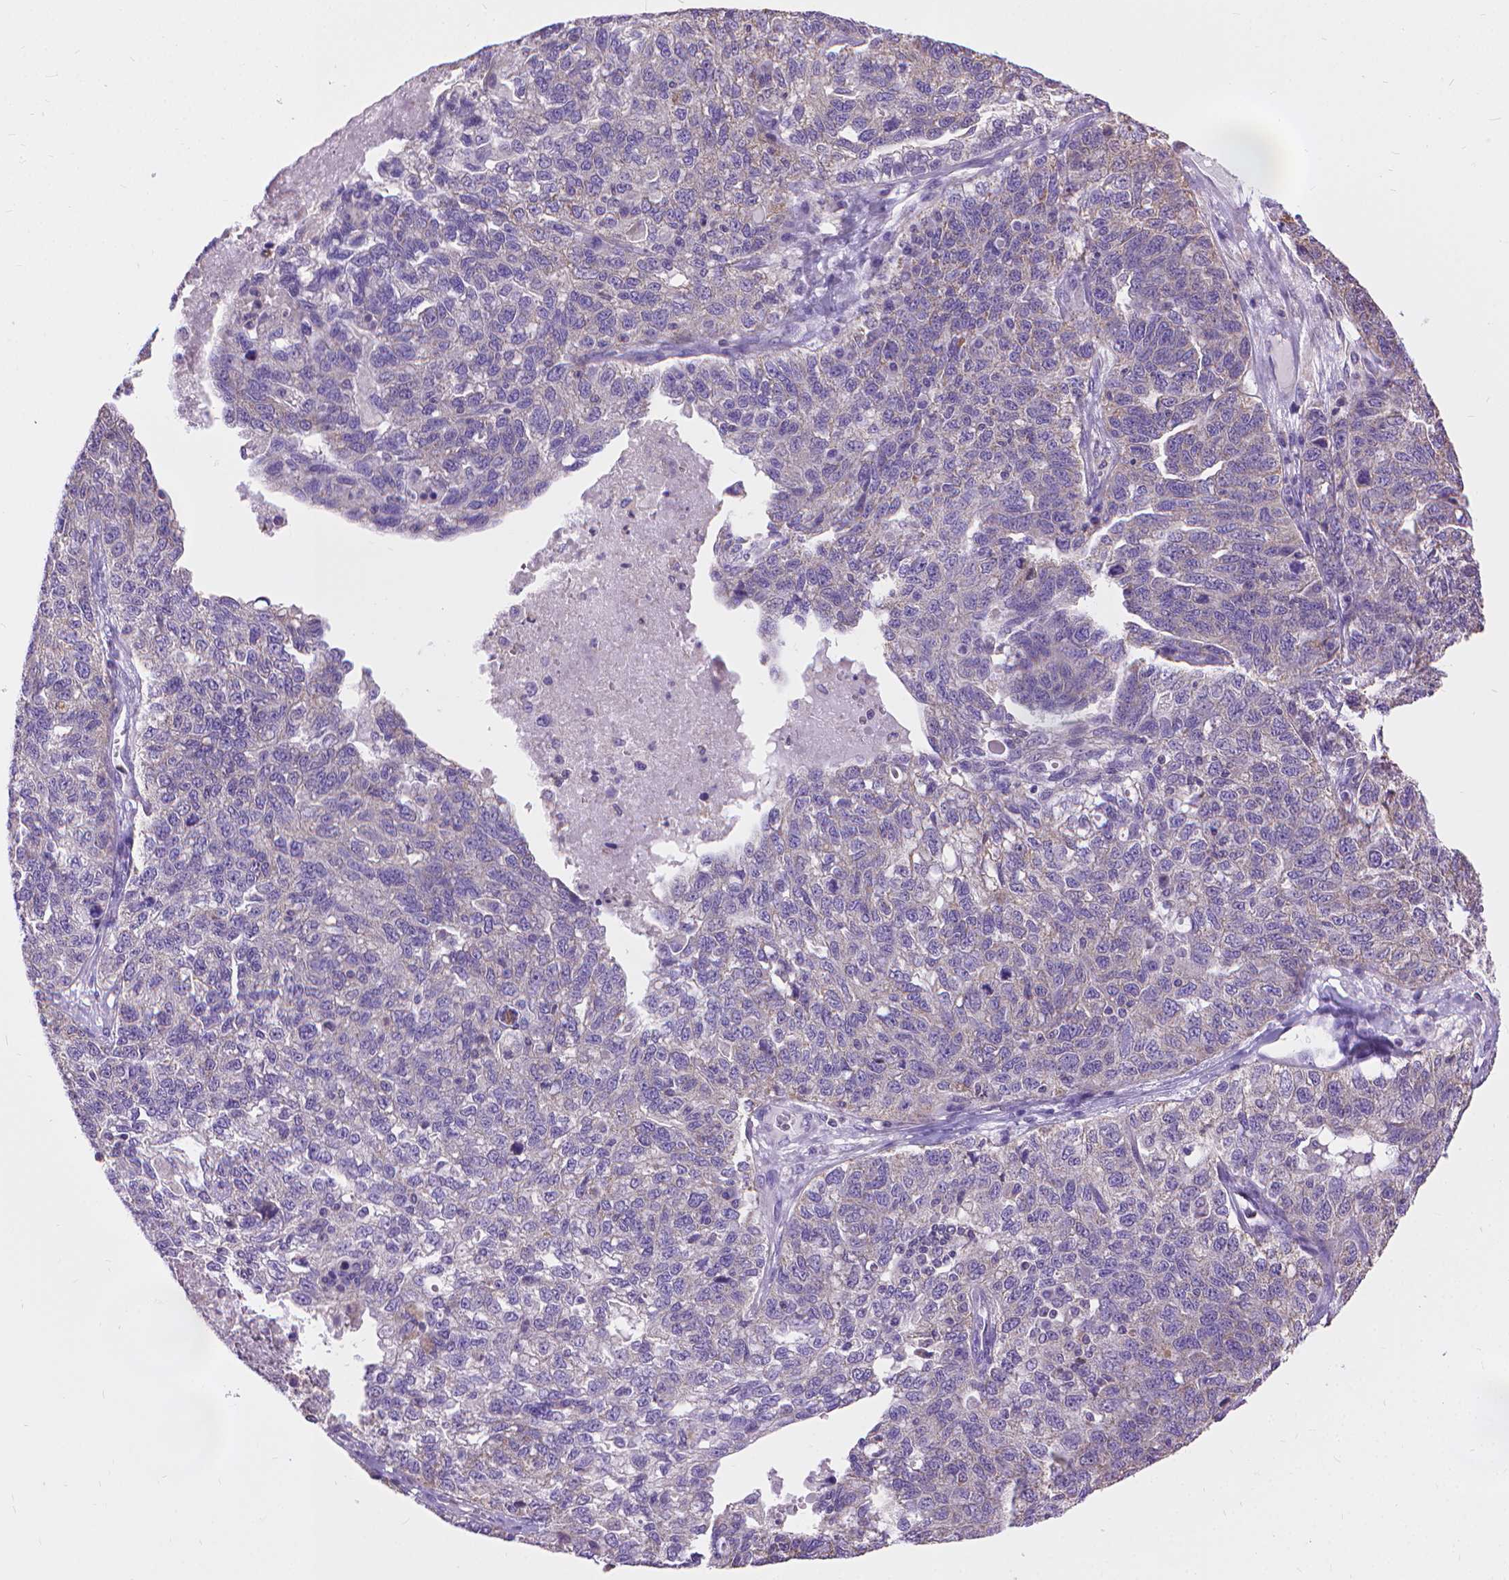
{"staining": {"intensity": "negative", "quantity": "none", "location": "none"}, "tissue": "ovarian cancer", "cell_type": "Tumor cells", "image_type": "cancer", "snomed": [{"axis": "morphology", "description": "Cystadenocarcinoma, serous, NOS"}, {"axis": "topography", "description": "Ovary"}], "caption": "High power microscopy photomicrograph of an immunohistochemistry (IHC) micrograph of ovarian cancer, revealing no significant positivity in tumor cells.", "gene": "SYN1", "patient": {"sex": "female", "age": 71}}